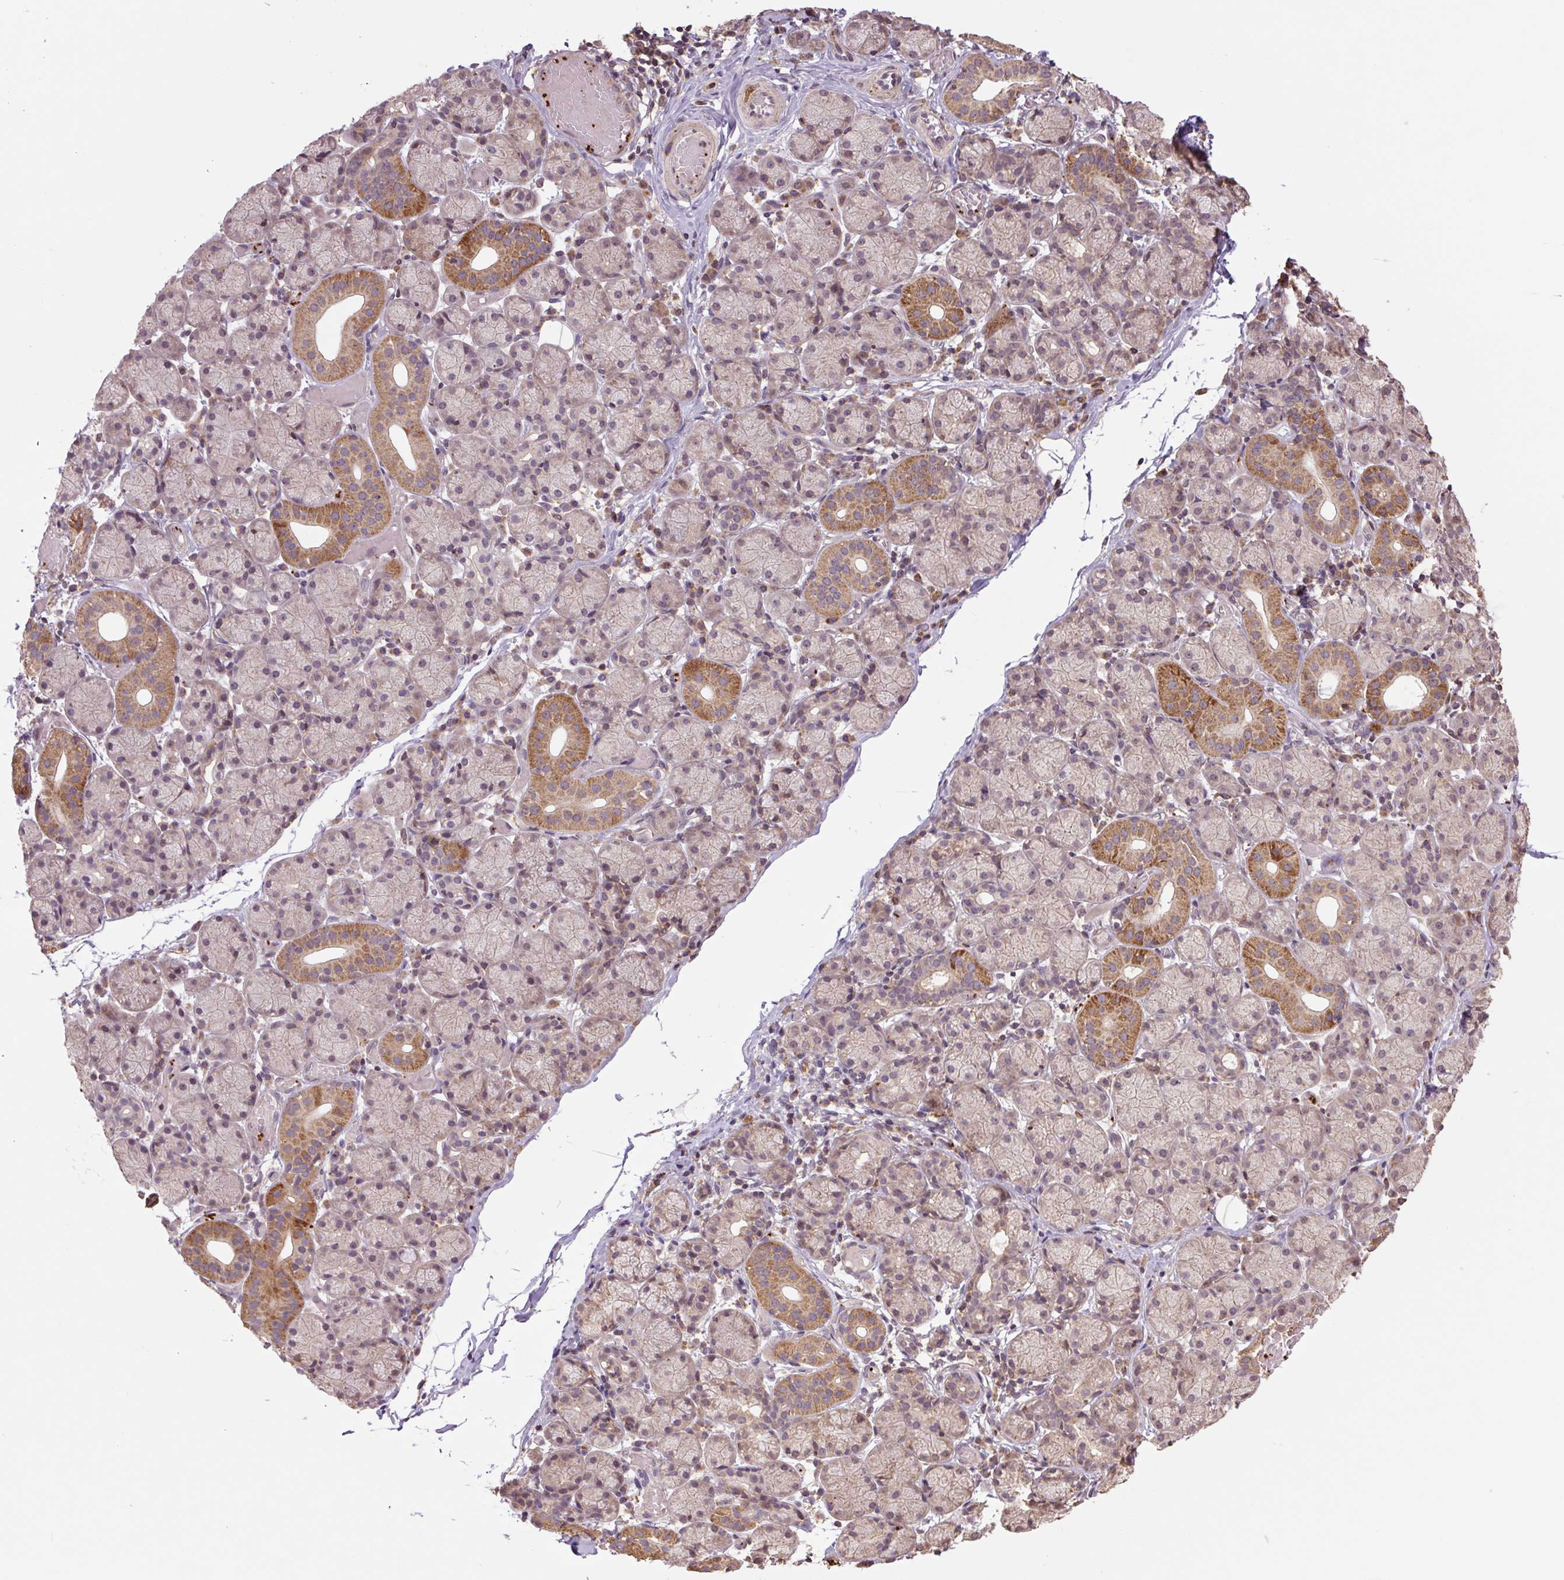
{"staining": {"intensity": "moderate", "quantity": "25%-75%", "location": "cytoplasmic/membranous"}, "tissue": "salivary gland", "cell_type": "Glandular cells", "image_type": "normal", "snomed": [{"axis": "morphology", "description": "Normal tissue, NOS"}, {"axis": "topography", "description": "Salivary gland"}], "caption": "Human salivary gland stained with a brown dye exhibits moderate cytoplasmic/membranous positive expression in about 25%-75% of glandular cells.", "gene": "TMEM160", "patient": {"sex": "female", "age": 24}}